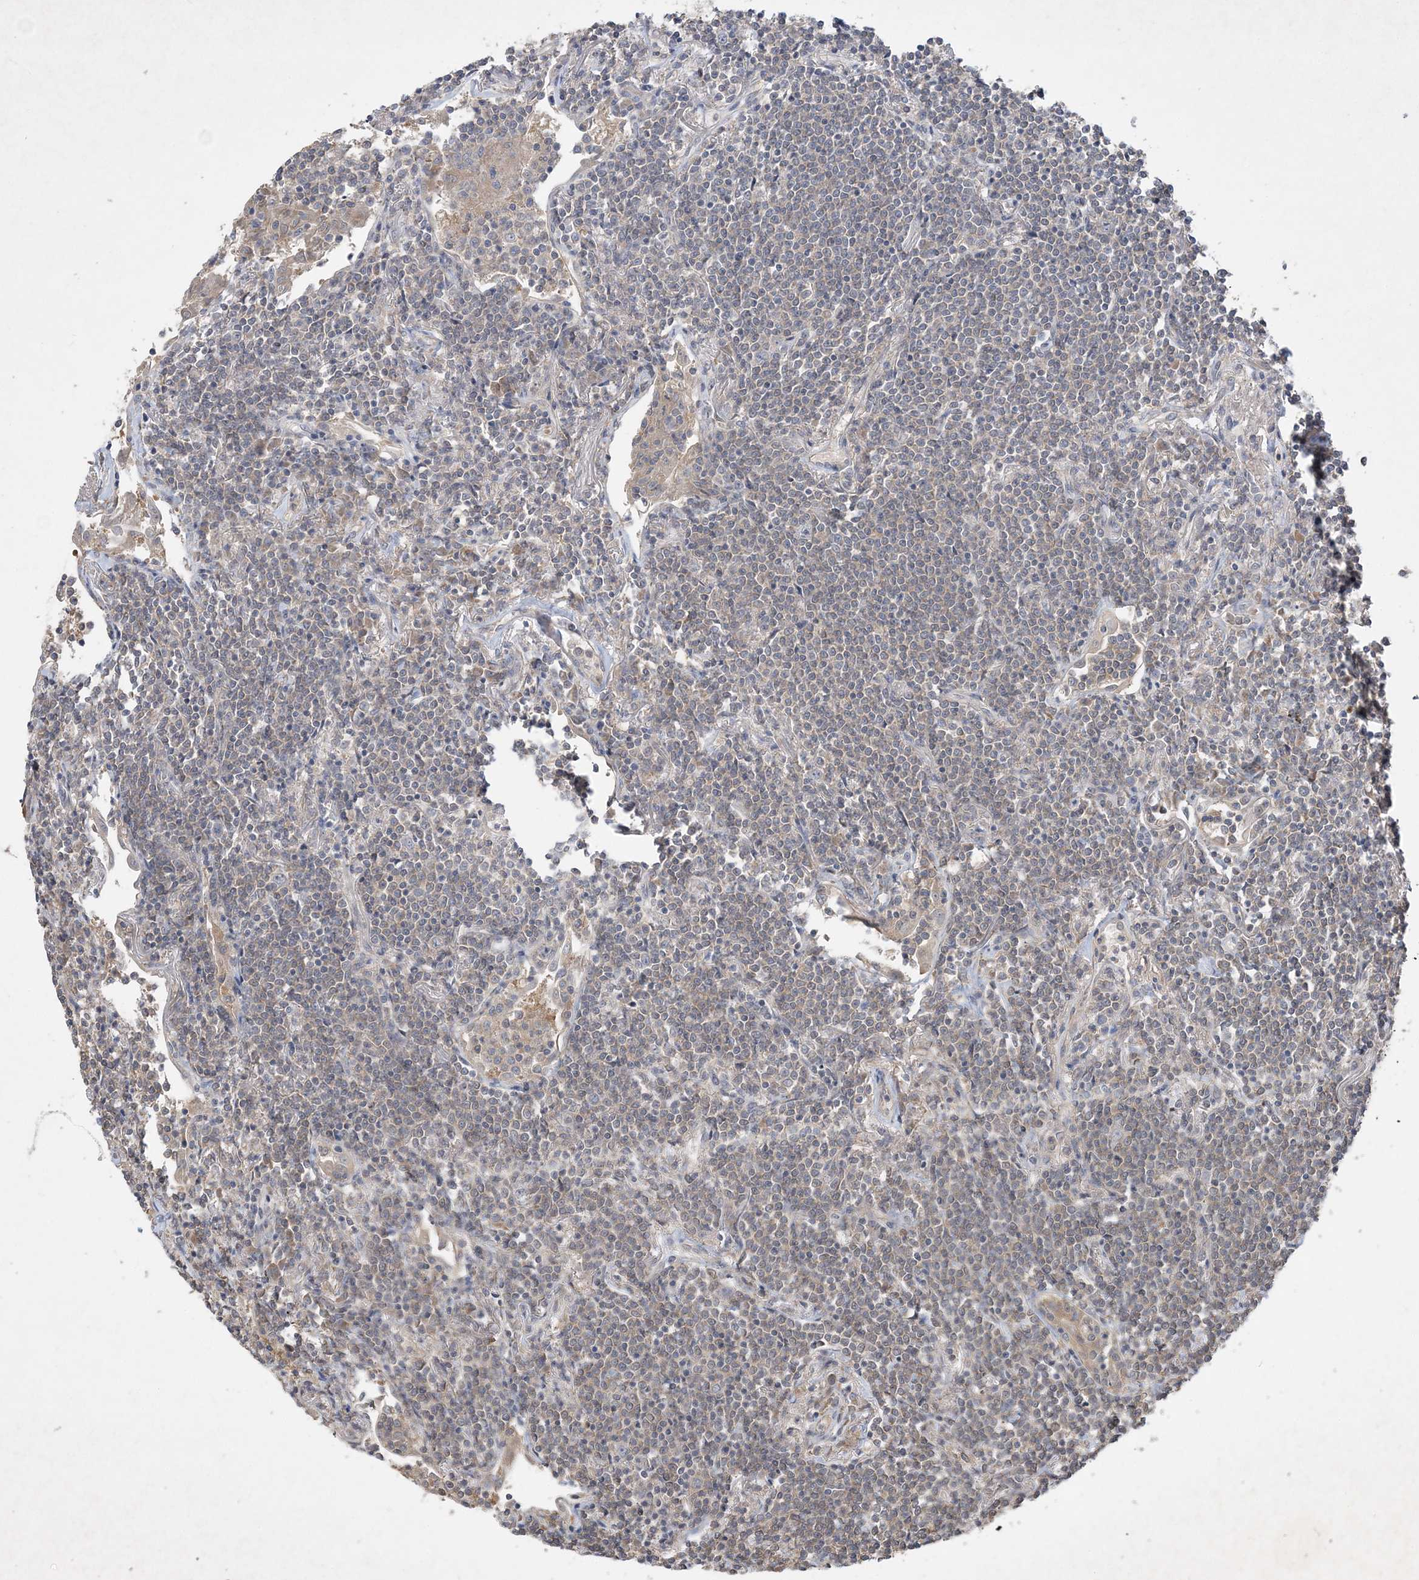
{"staining": {"intensity": "negative", "quantity": "none", "location": "none"}, "tissue": "lymphoma", "cell_type": "Tumor cells", "image_type": "cancer", "snomed": [{"axis": "morphology", "description": "Malignant lymphoma, non-Hodgkin's type, Low grade"}, {"axis": "topography", "description": "Lung"}], "caption": "The histopathology image displays no significant staining in tumor cells of low-grade malignant lymphoma, non-Hodgkin's type.", "gene": "AKR7A2", "patient": {"sex": "female", "age": 71}}